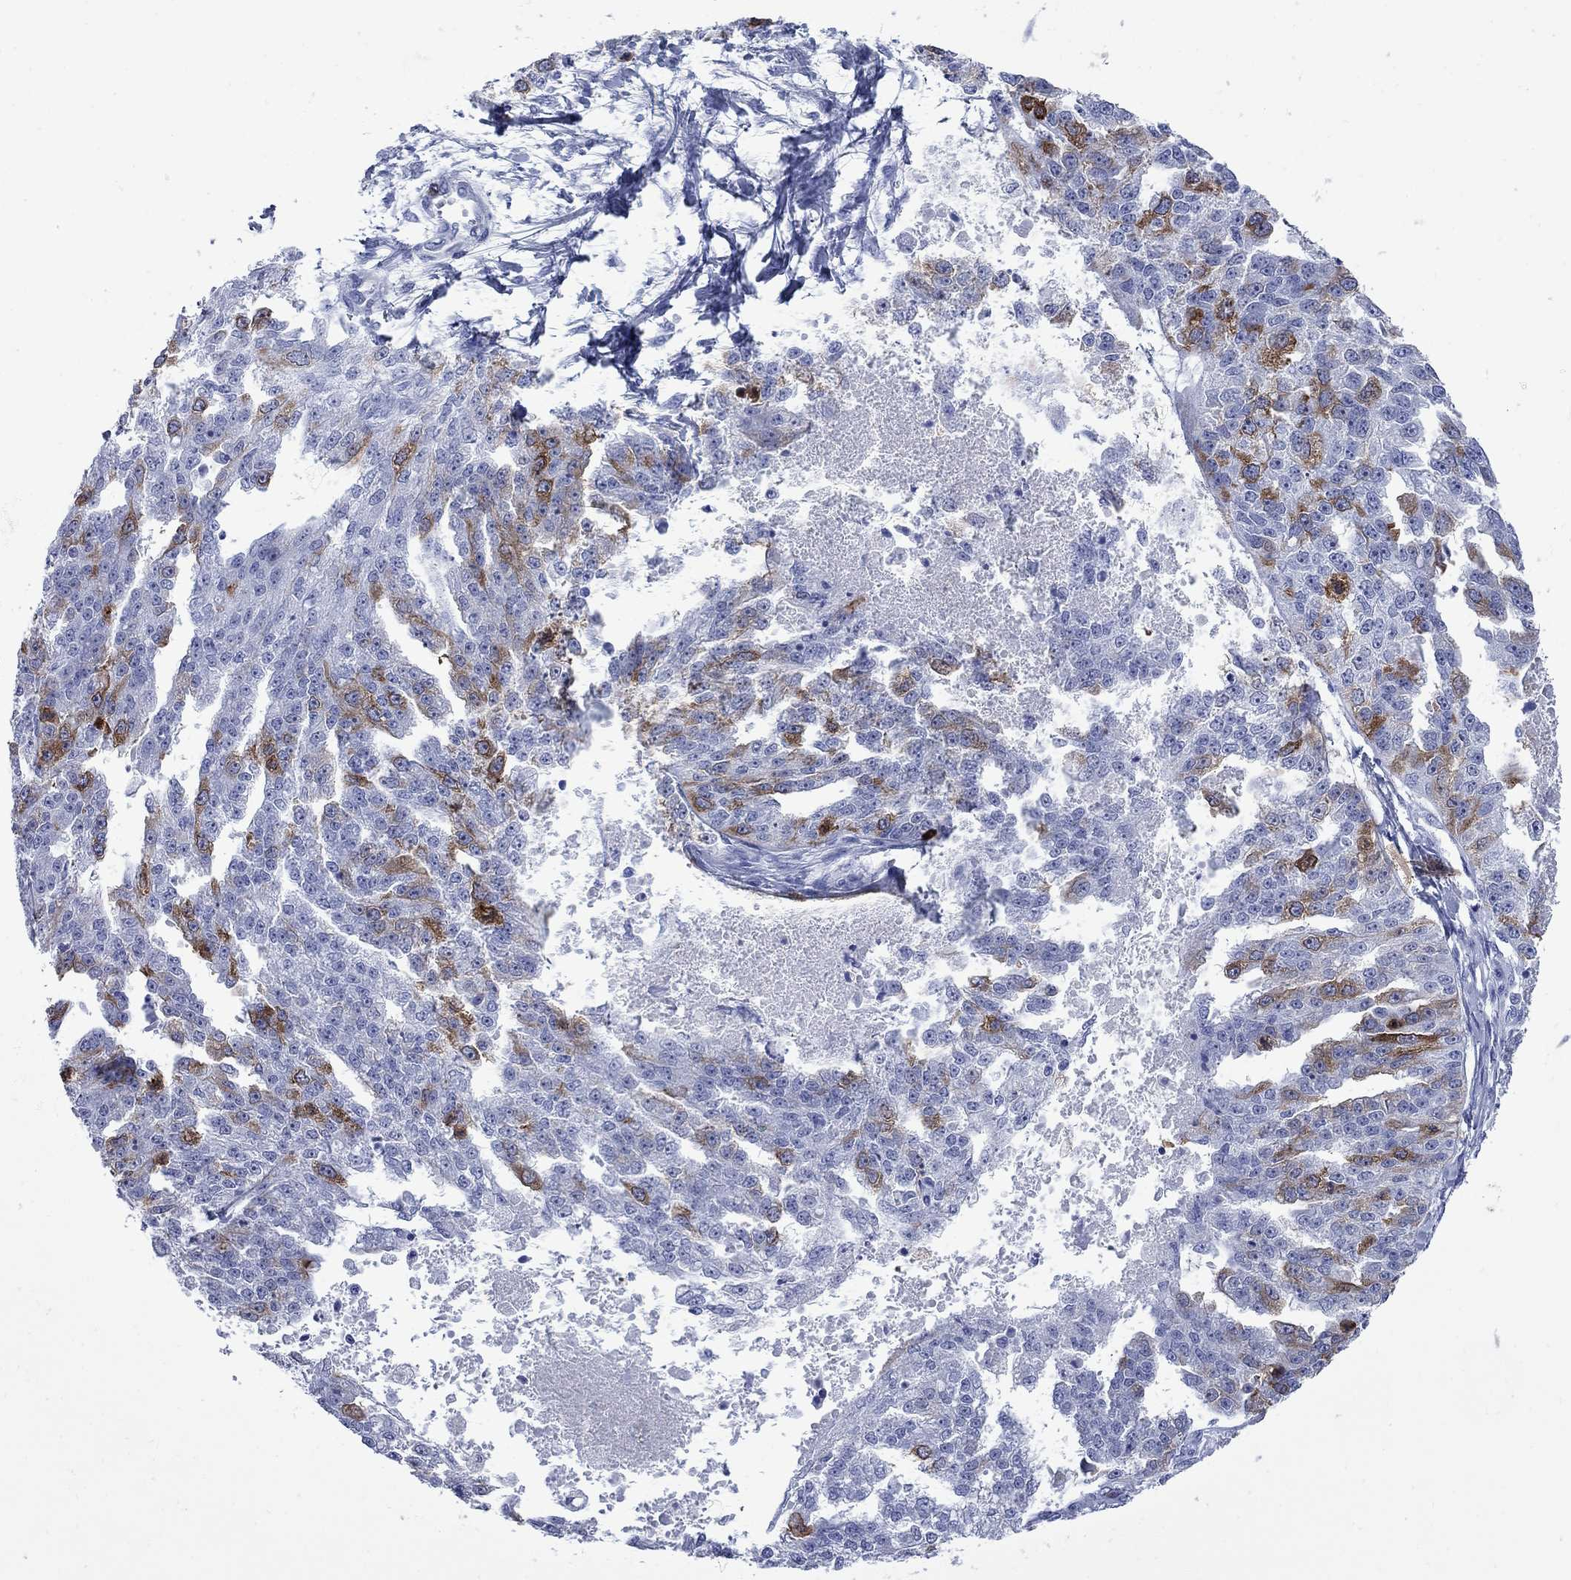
{"staining": {"intensity": "strong", "quantity": "<25%", "location": "cytoplasmic/membranous"}, "tissue": "ovarian cancer", "cell_type": "Tumor cells", "image_type": "cancer", "snomed": [{"axis": "morphology", "description": "Cystadenocarcinoma, serous, NOS"}, {"axis": "topography", "description": "Ovary"}], "caption": "Protein staining of ovarian cancer (serous cystadenocarcinoma) tissue reveals strong cytoplasmic/membranous positivity in approximately <25% of tumor cells.", "gene": "TACC3", "patient": {"sex": "female", "age": 58}}